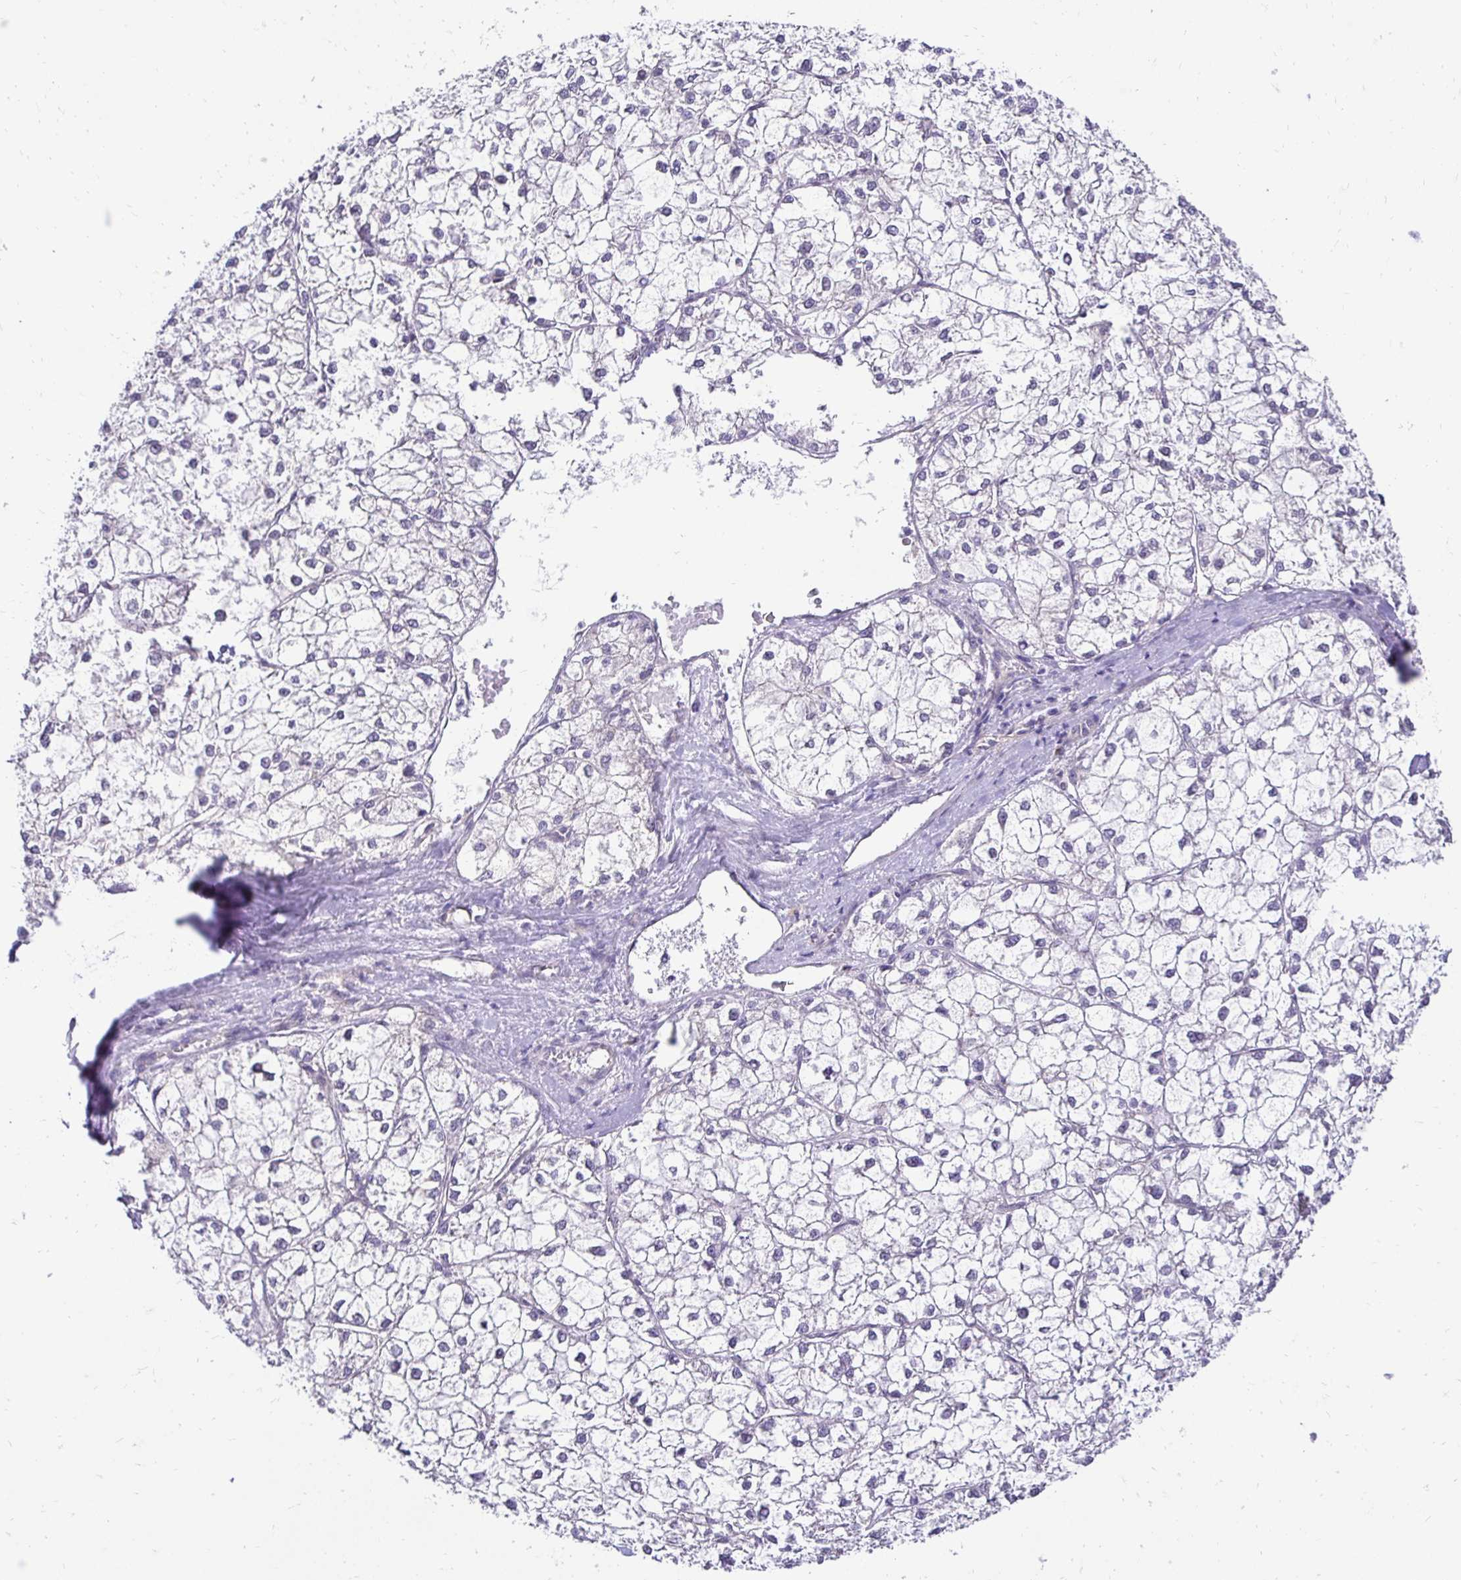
{"staining": {"intensity": "negative", "quantity": "none", "location": "none"}, "tissue": "liver cancer", "cell_type": "Tumor cells", "image_type": "cancer", "snomed": [{"axis": "morphology", "description": "Carcinoma, Hepatocellular, NOS"}, {"axis": "topography", "description": "Liver"}], "caption": "Immunohistochemistry micrograph of neoplastic tissue: hepatocellular carcinoma (liver) stained with DAB displays no significant protein staining in tumor cells. (Immunohistochemistry (ihc), brightfield microscopy, high magnification).", "gene": "SLC9A1", "patient": {"sex": "female", "age": 43}}